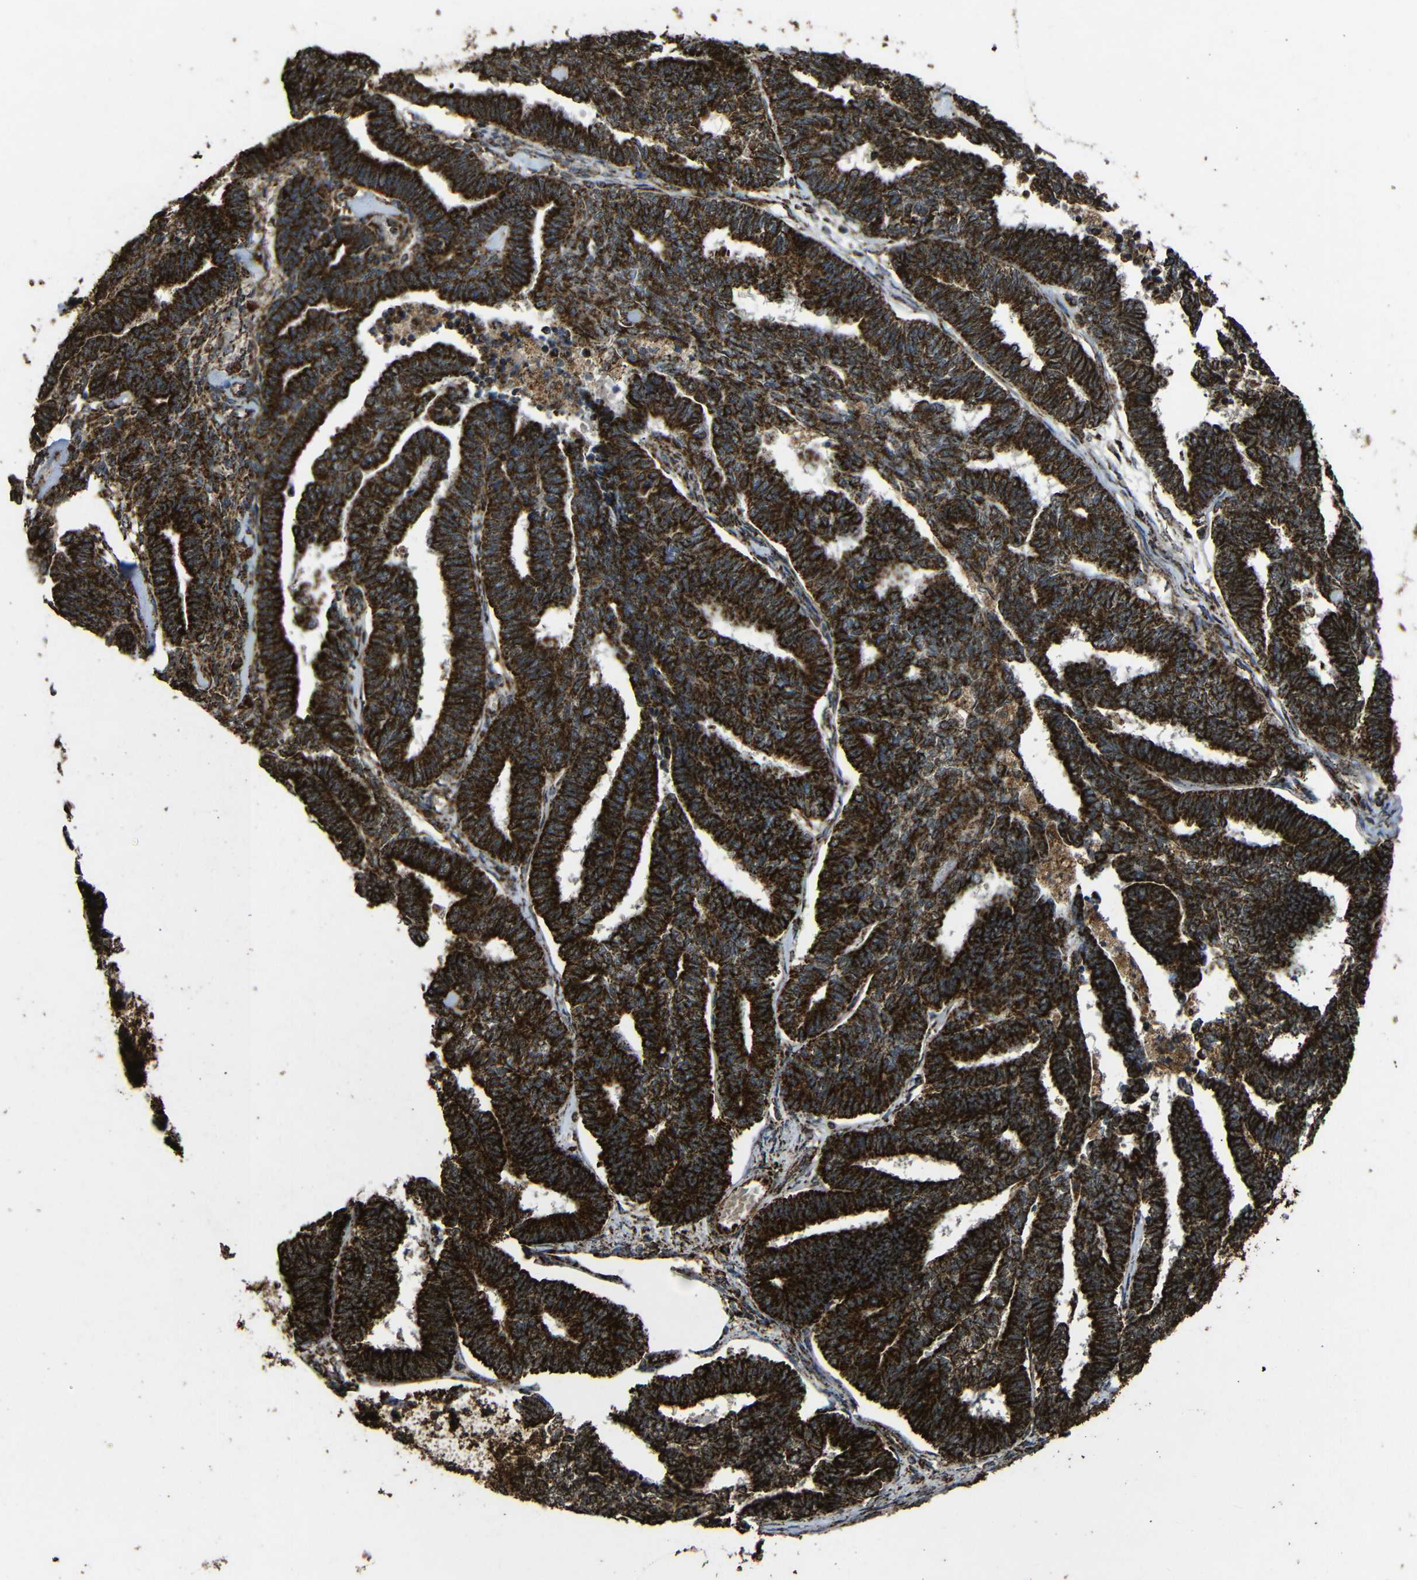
{"staining": {"intensity": "strong", "quantity": ">75%", "location": "cytoplasmic/membranous"}, "tissue": "endometrial cancer", "cell_type": "Tumor cells", "image_type": "cancer", "snomed": [{"axis": "morphology", "description": "Adenocarcinoma, NOS"}, {"axis": "topography", "description": "Endometrium"}], "caption": "Tumor cells exhibit strong cytoplasmic/membranous expression in about >75% of cells in endometrial adenocarcinoma. (DAB (3,3'-diaminobenzidine) = brown stain, brightfield microscopy at high magnification).", "gene": "ATP5F1A", "patient": {"sex": "female", "age": 70}}